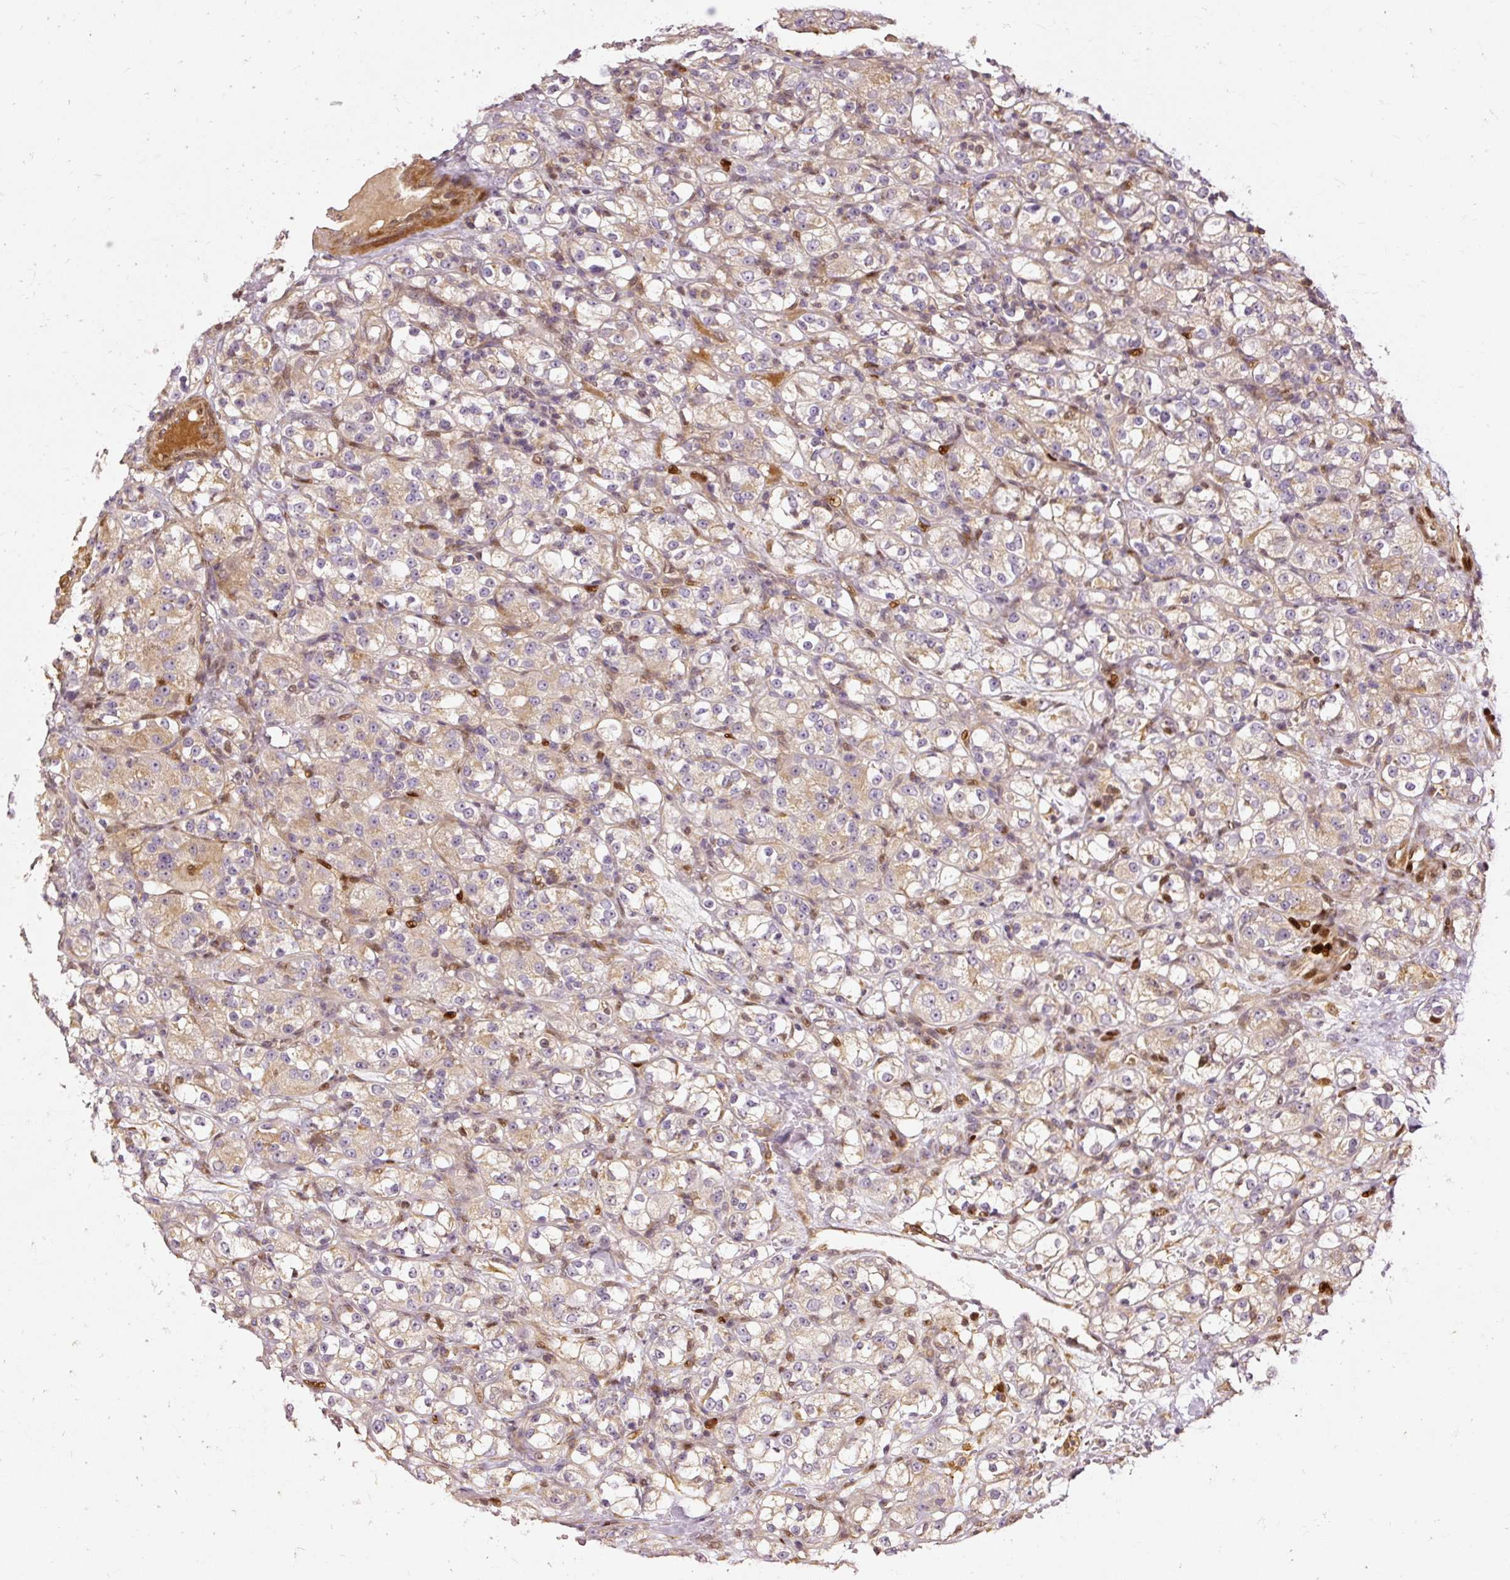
{"staining": {"intensity": "weak", "quantity": "25%-75%", "location": "cytoplasmic/membranous"}, "tissue": "renal cancer", "cell_type": "Tumor cells", "image_type": "cancer", "snomed": [{"axis": "morphology", "description": "Normal tissue, NOS"}, {"axis": "morphology", "description": "Adenocarcinoma, NOS"}, {"axis": "topography", "description": "Kidney"}], "caption": "Brown immunohistochemical staining in renal adenocarcinoma demonstrates weak cytoplasmic/membranous expression in approximately 25%-75% of tumor cells.", "gene": "NAPA", "patient": {"sex": "male", "age": 61}}